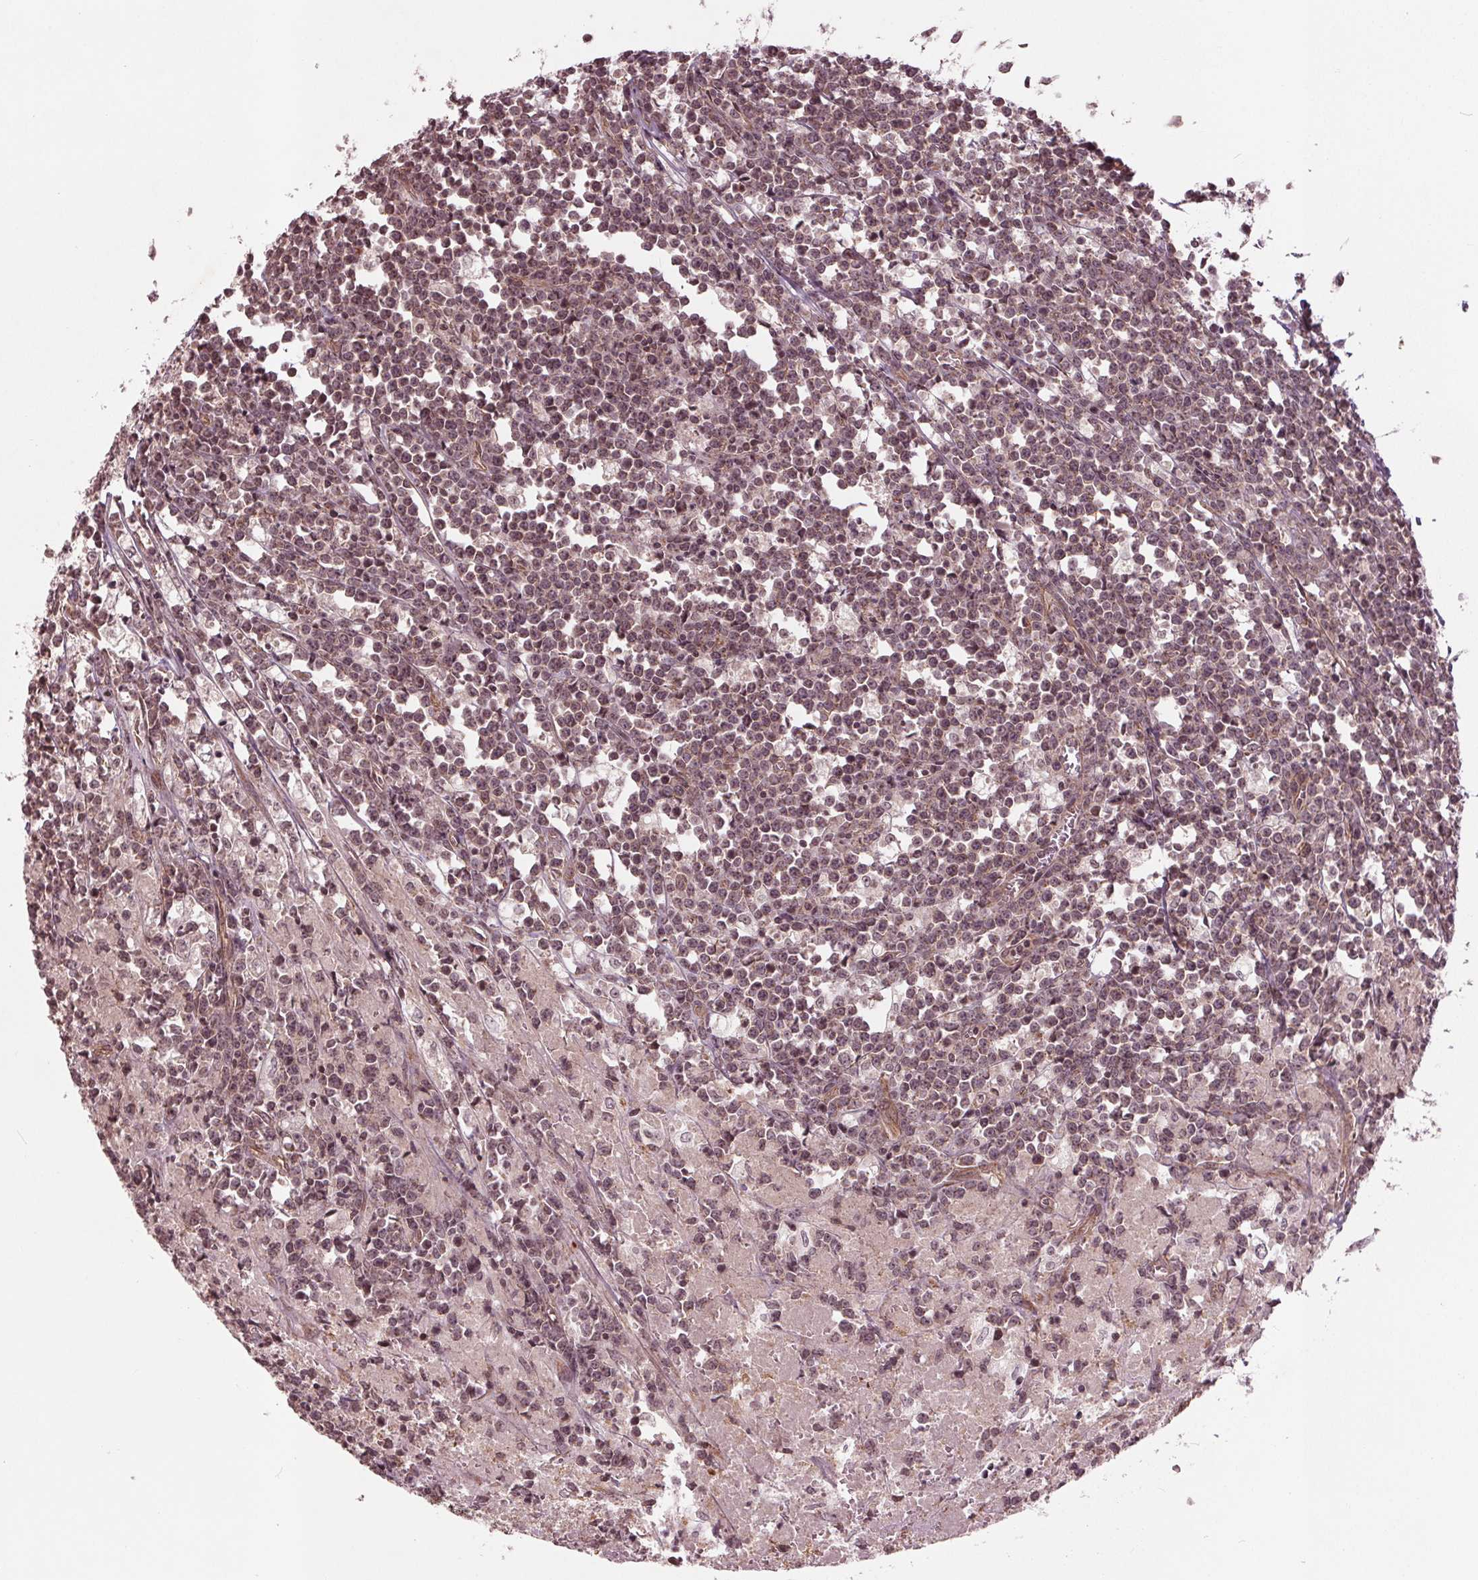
{"staining": {"intensity": "weak", "quantity": "<25%", "location": "nuclear"}, "tissue": "lymphoma", "cell_type": "Tumor cells", "image_type": "cancer", "snomed": [{"axis": "morphology", "description": "Malignant lymphoma, non-Hodgkin's type, High grade"}, {"axis": "topography", "description": "Small intestine"}], "caption": "Malignant lymphoma, non-Hodgkin's type (high-grade) stained for a protein using immunohistochemistry (IHC) exhibits no positivity tumor cells.", "gene": "BTBD1", "patient": {"sex": "female", "age": 56}}